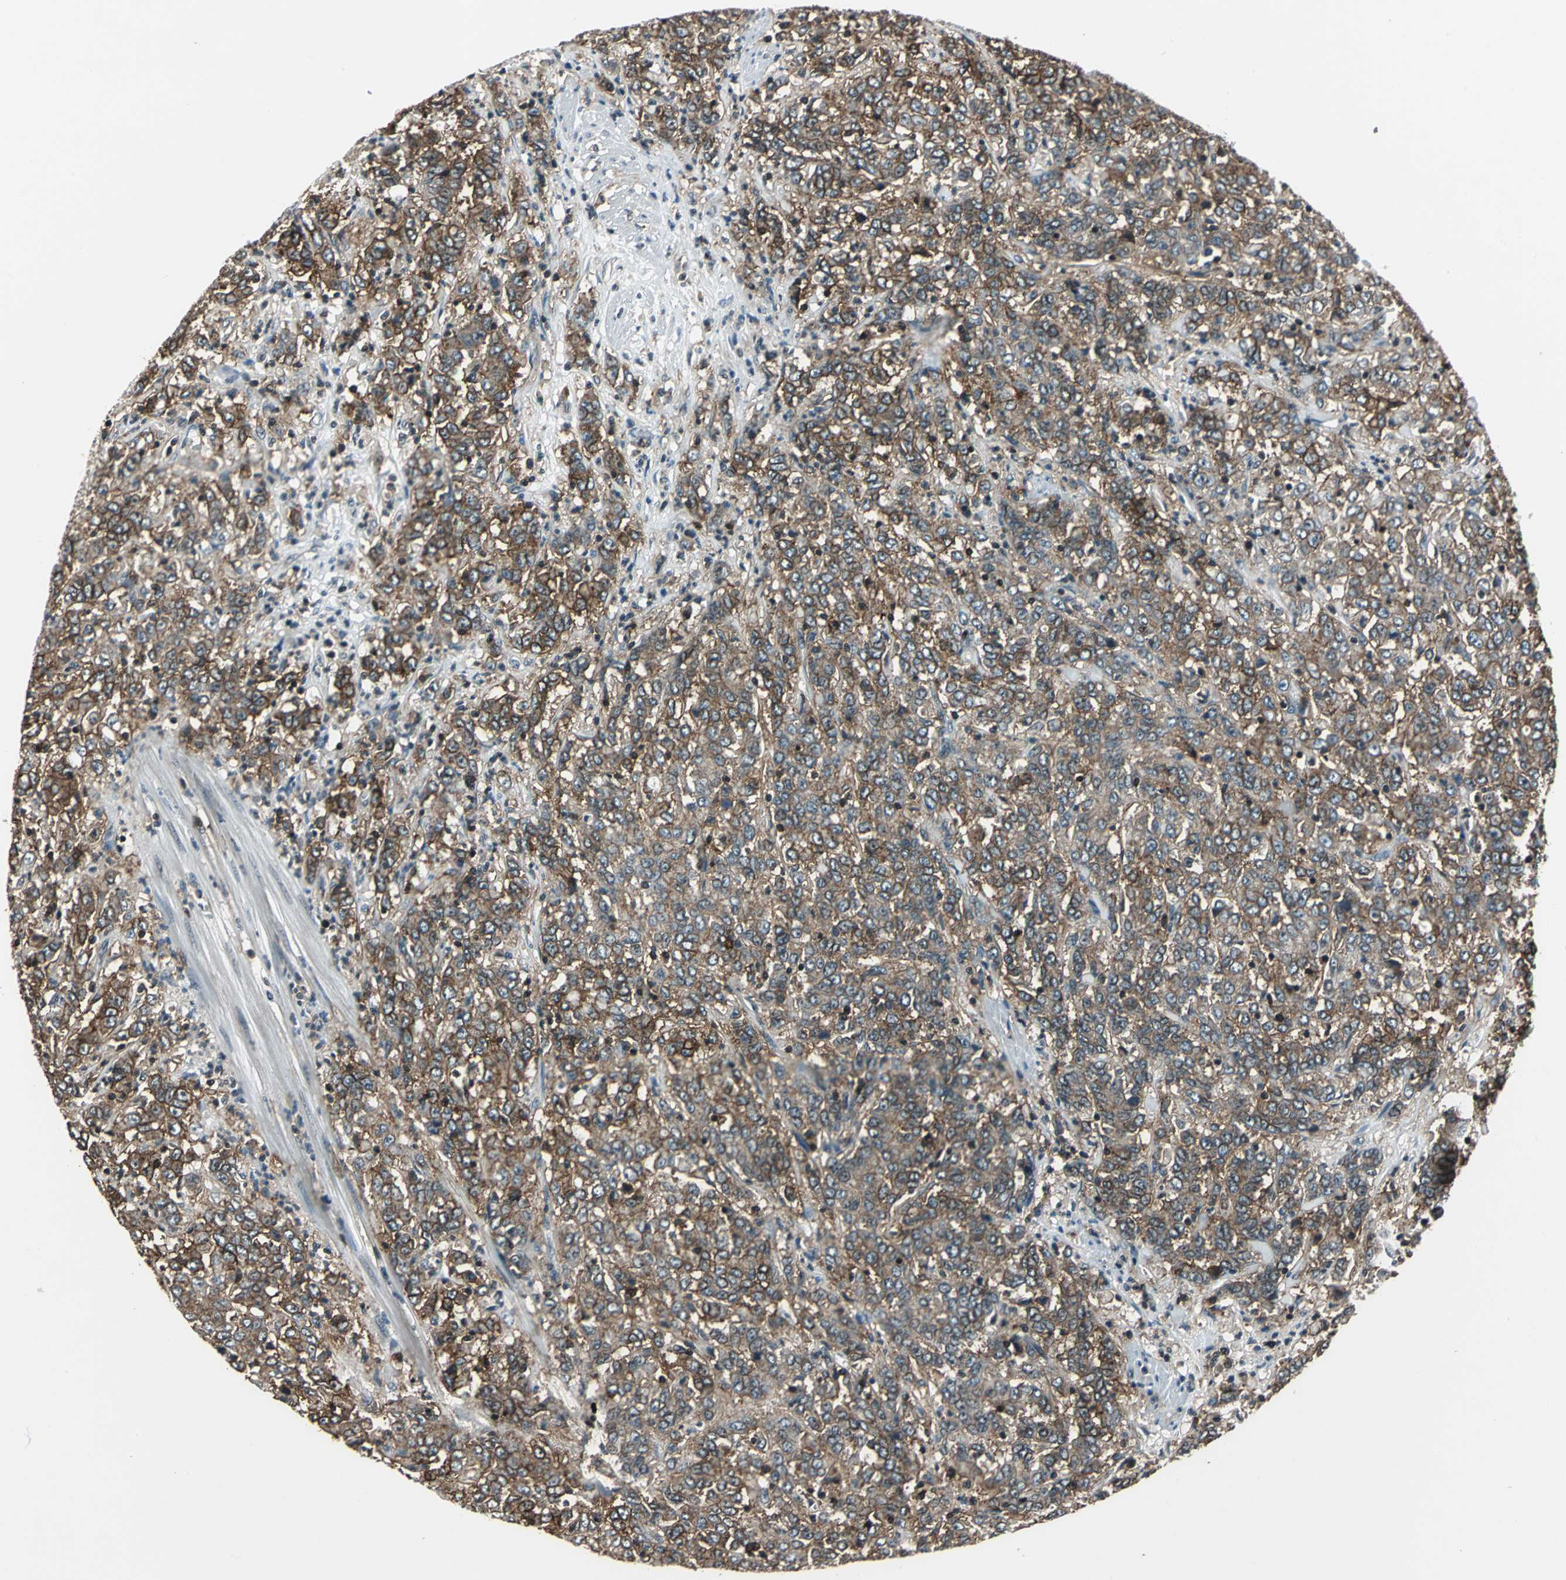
{"staining": {"intensity": "moderate", "quantity": ">75%", "location": "cytoplasmic/membranous"}, "tissue": "stomach cancer", "cell_type": "Tumor cells", "image_type": "cancer", "snomed": [{"axis": "morphology", "description": "Adenocarcinoma, NOS"}, {"axis": "topography", "description": "Stomach, lower"}], "caption": "Protein analysis of stomach adenocarcinoma tissue reveals moderate cytoplasmic/membranous staining in about >75% of tumor cells. (DAB (3,3'-diaminobenzidine) IHC with brightfield microscopy, high magnification).", "gene": "NR2C2", "patient": {"sex": "female", "age": 71}}